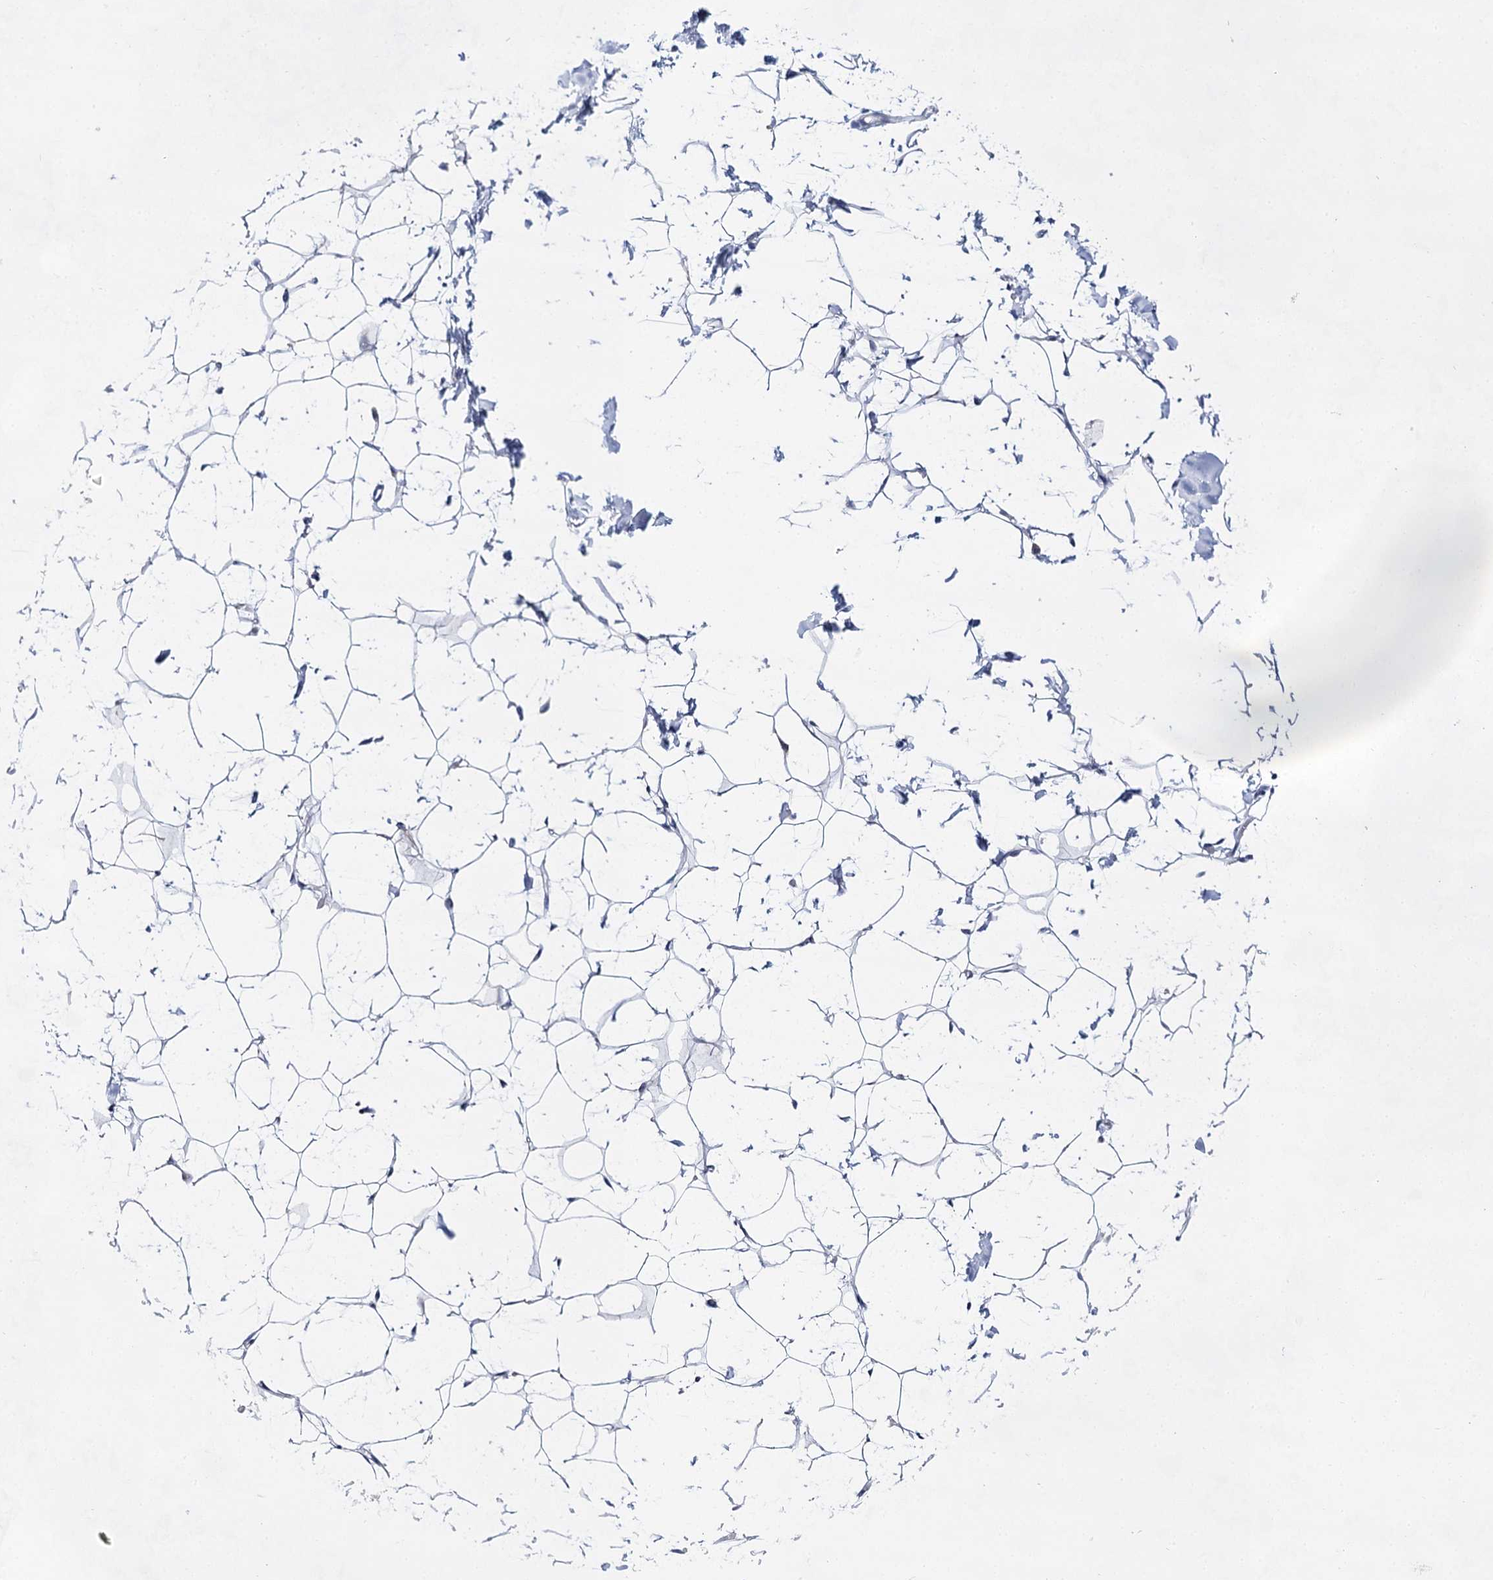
{"staining": {"intensity": "negative", "quantity": "none", "location": "none"}, "tissue": "adipose tissue", "cell_type": "Adipocytes", "image_type": "normal", "snomed": [{"axis": "morphology", "description": "Normal tissue, NOS"}, {"axis": "topography", "description": "Breast"}], "caption": "IHC image of benign adipose tissue stained for a protein (brown), which exhibits no expression in adipocytes.", "gene": "BPHL", "patient": {"sex": "female", "age": 23}}